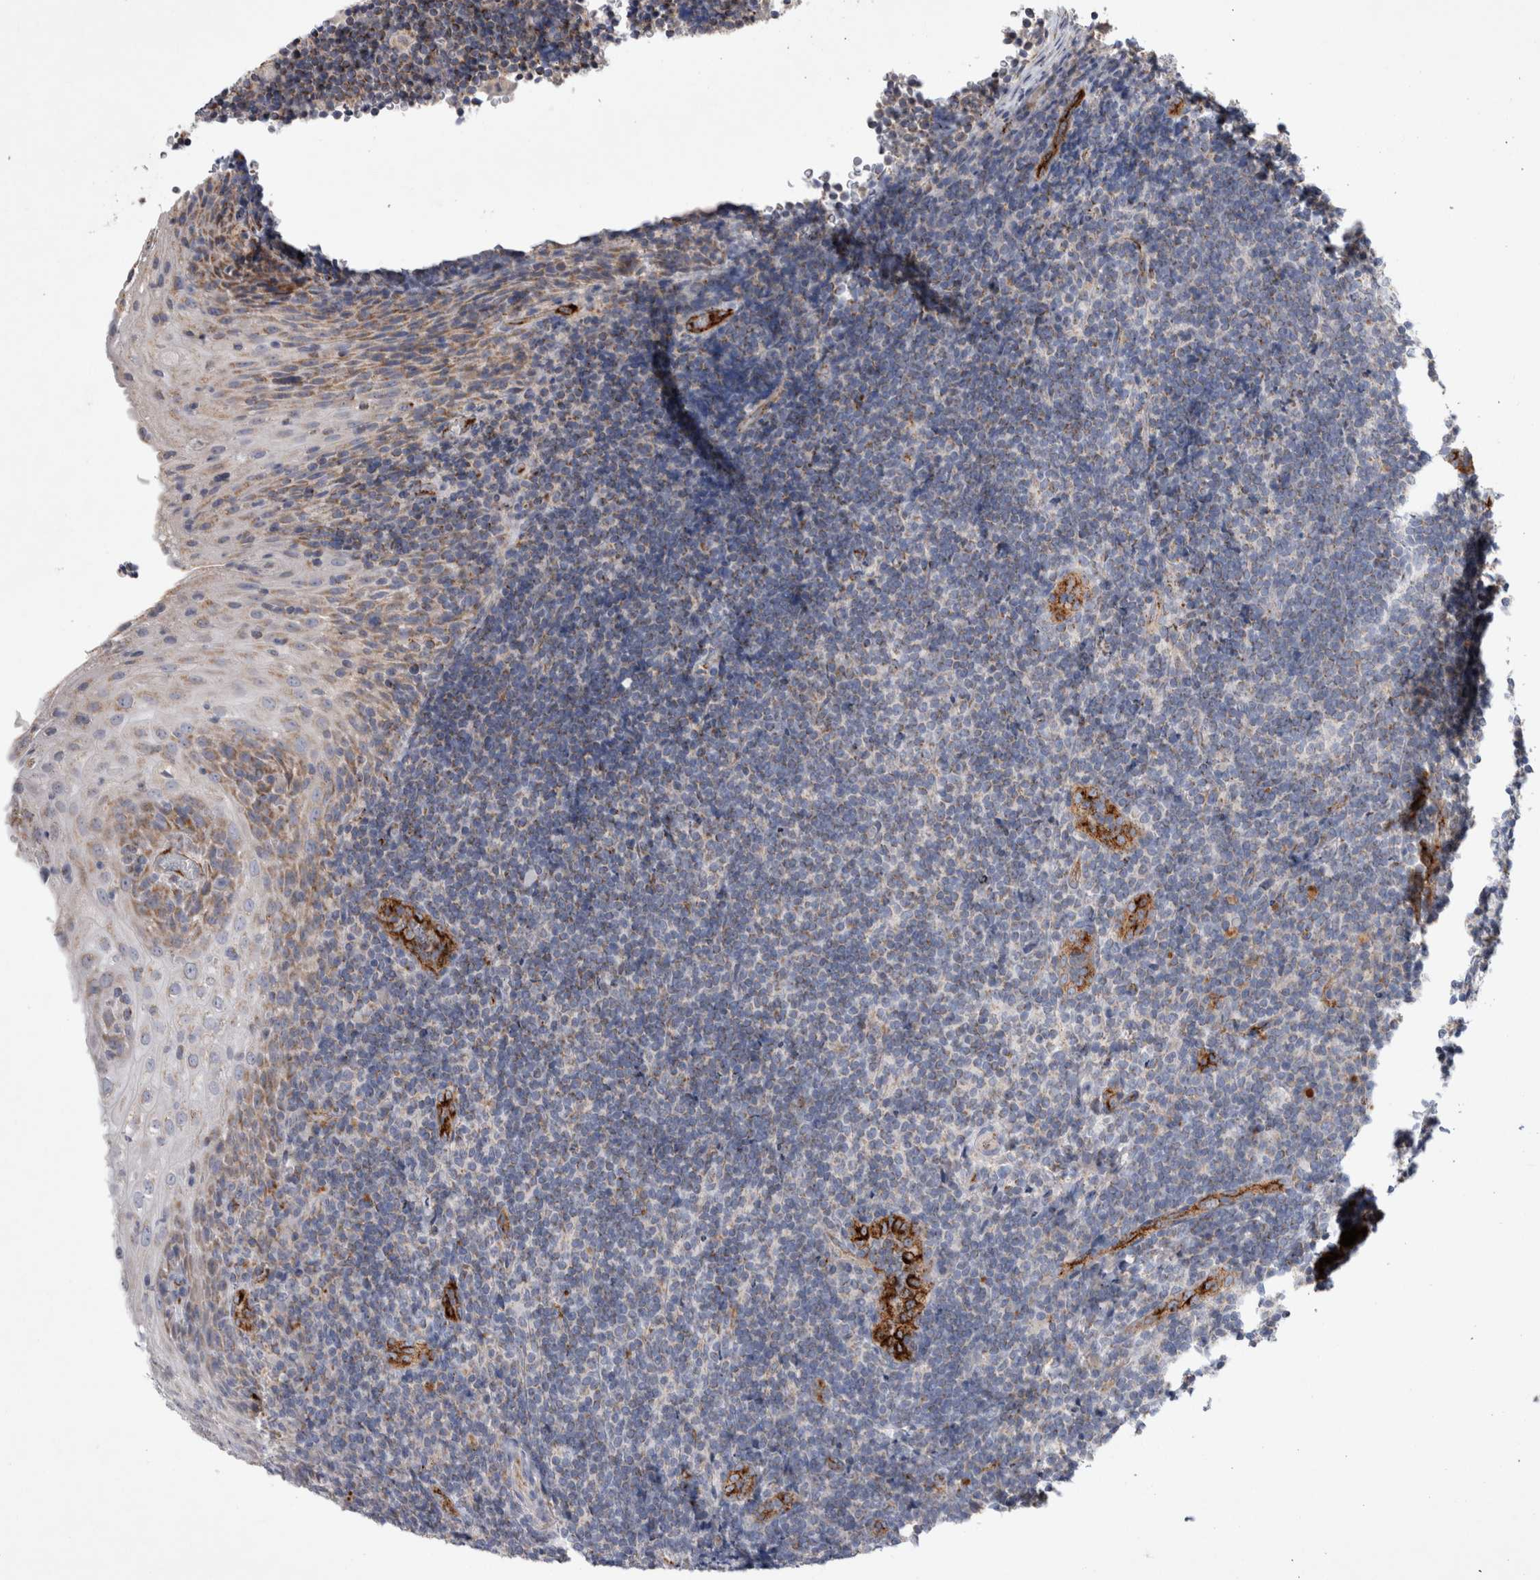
{"staining": {"intensity": "weak", "quantity": "25%-75%", "location": "cytoplasmic/membranous"}, "tissue": "tonsil", "cell_type": "Germinal center cells", "image_type": "normal", "snomed": [{"axis": "morphology", "description": "Normal tissue, NOS"}, {"axis": "topography", "description": "Tonsil"}], "caption": "A photomicrograph showing weak cytoplasmic/membranous positivity in about 25%-75% of germinal center cells in benign tonsil, as visualized by brown immunohistochemical staining.", "gene": "IARS2", "patient": {"sex": "male", "age": 37}}